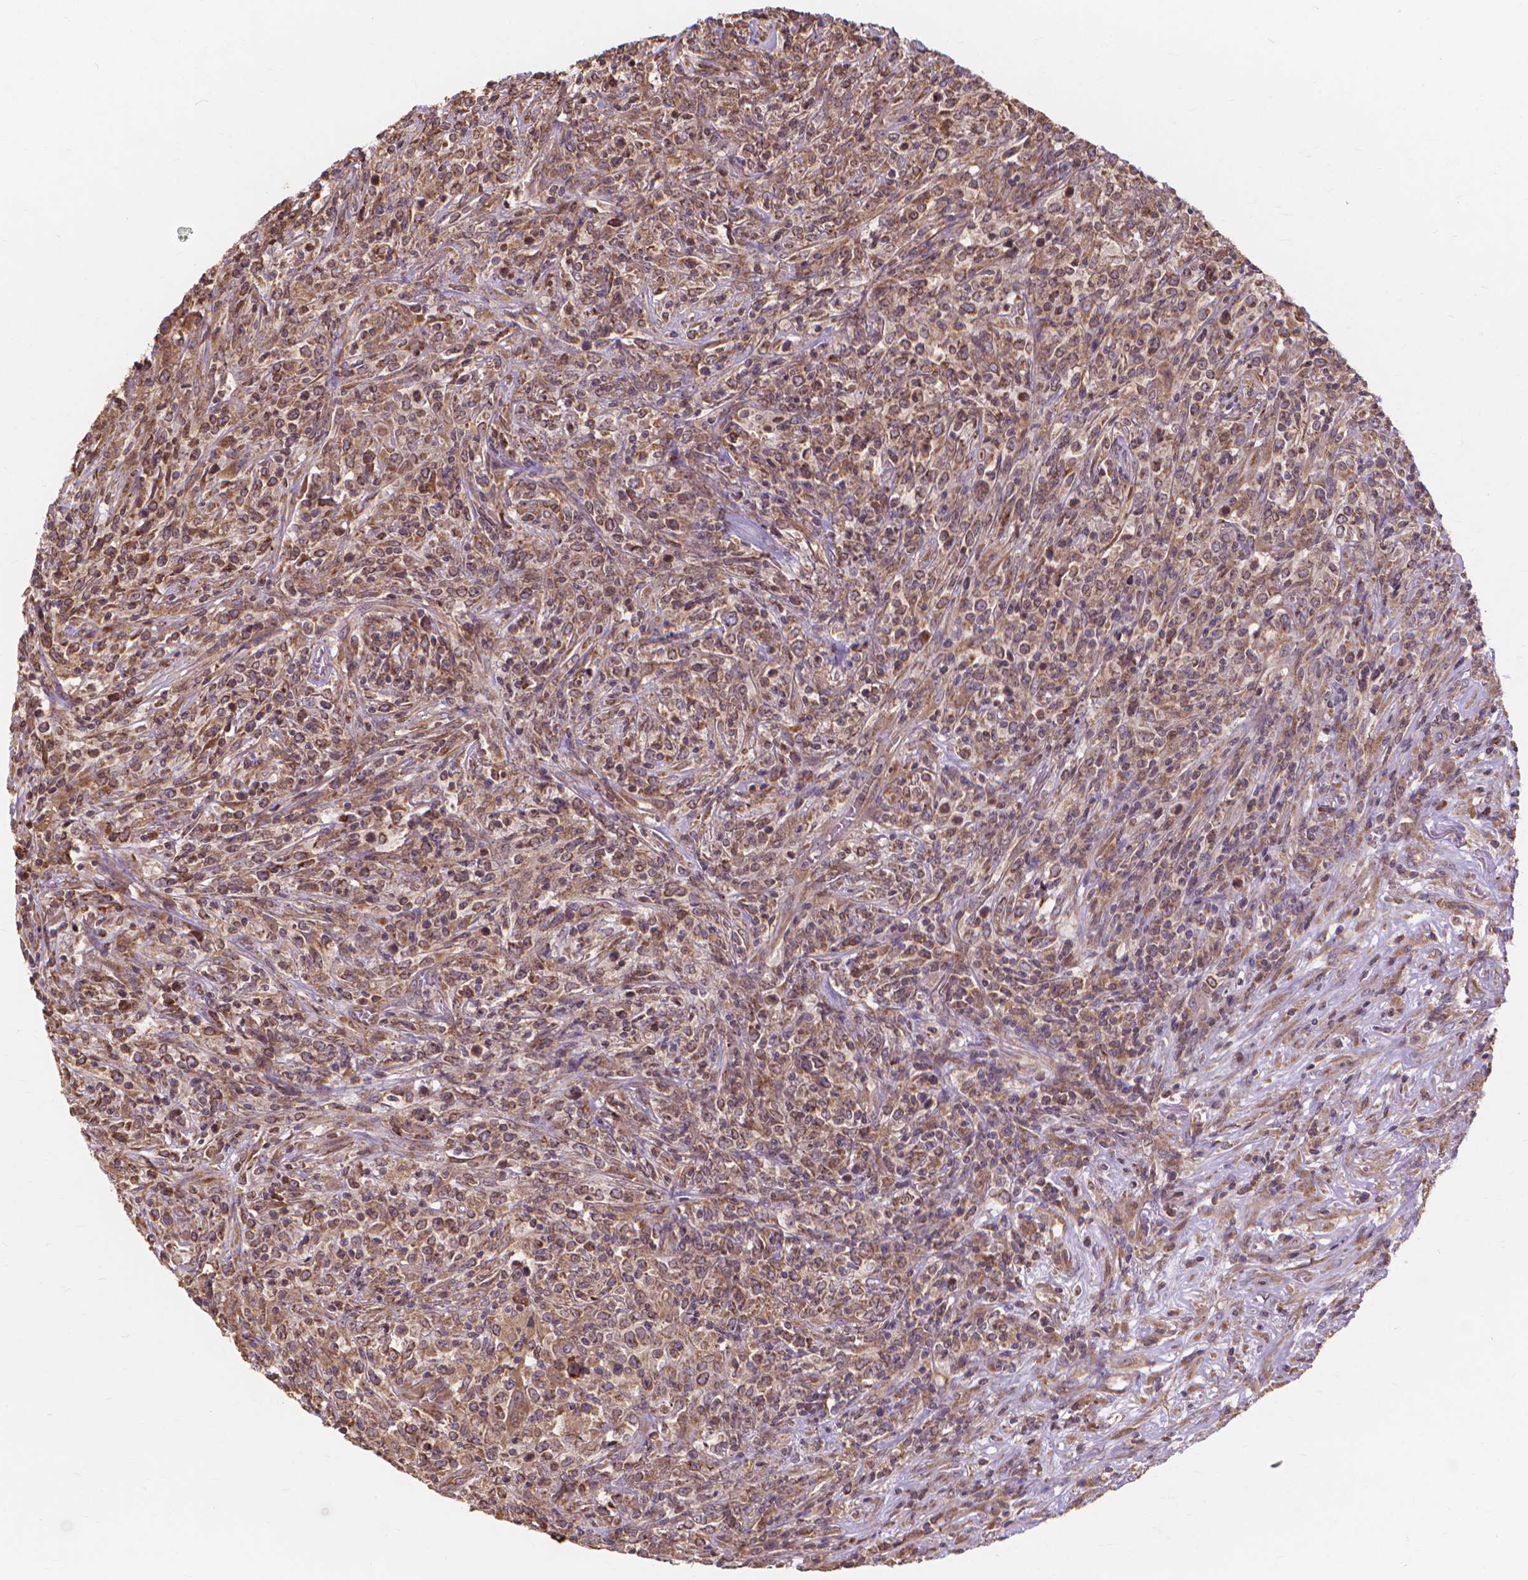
{"staining": {"intensity": "moderate", "quantity": ">75%", "location": "cytoplasmic/membranous"}, "tissue": "lymphoma", "cell_type": "Tumor cells", "image_type": "cancer", "snomed": [{"axis": "morphology", "description": "Malignant lymphoma, non-Hodgkin's type, High grade"}, {"axis": "topography", "description": "Lung"}], "caption": "Brown immunohistochemical staining in lymphoma shows moderate cytoplasmic/membranous positivity in about >75% of tumor cells.", "gene": "TAB2", "patient": {"sex": "male", "age": 79}}